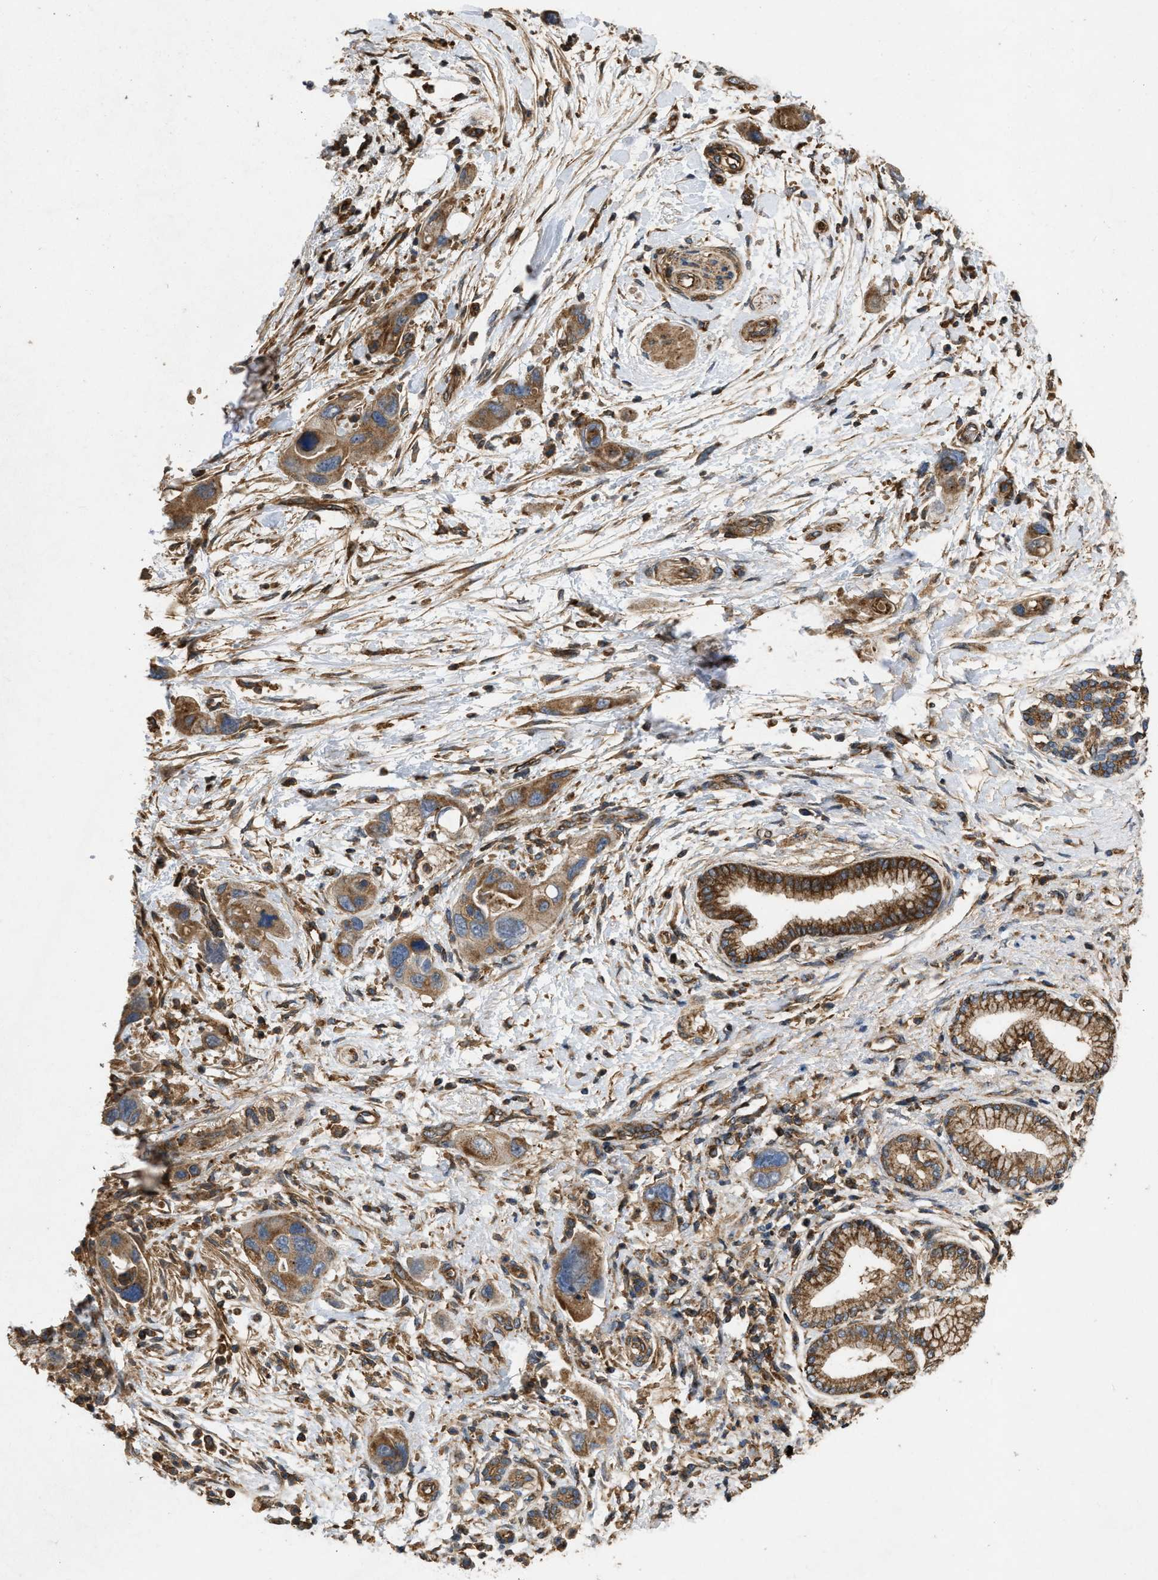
{"staining": {"intensity": "strong", "quantity": ">75%", "location": "cytoplasmic/membranous"}, "tissue": "pancreatic cancer", "cell_type": "Tumor cells", "image_type": "cancer", "snomed": [{"axis": "morphology", "description": "Normal tissue, NOS"}, {"axis": "morphology", "description": "Adenocarcinoma, NOS"}, {"axis": "topography", "description": "Pancreas"}], "caption": "This photomicrograph shows pancreatic adenocarcinoma stained with immunohistochemistry to label a protein in brown. The cytoplasmic/membranous of tumor cells show strong positivity for the protein. Nuclei are counter-stained blue.", "gene": "GNB4", "patient": {"sex": "female", "age": 71}}